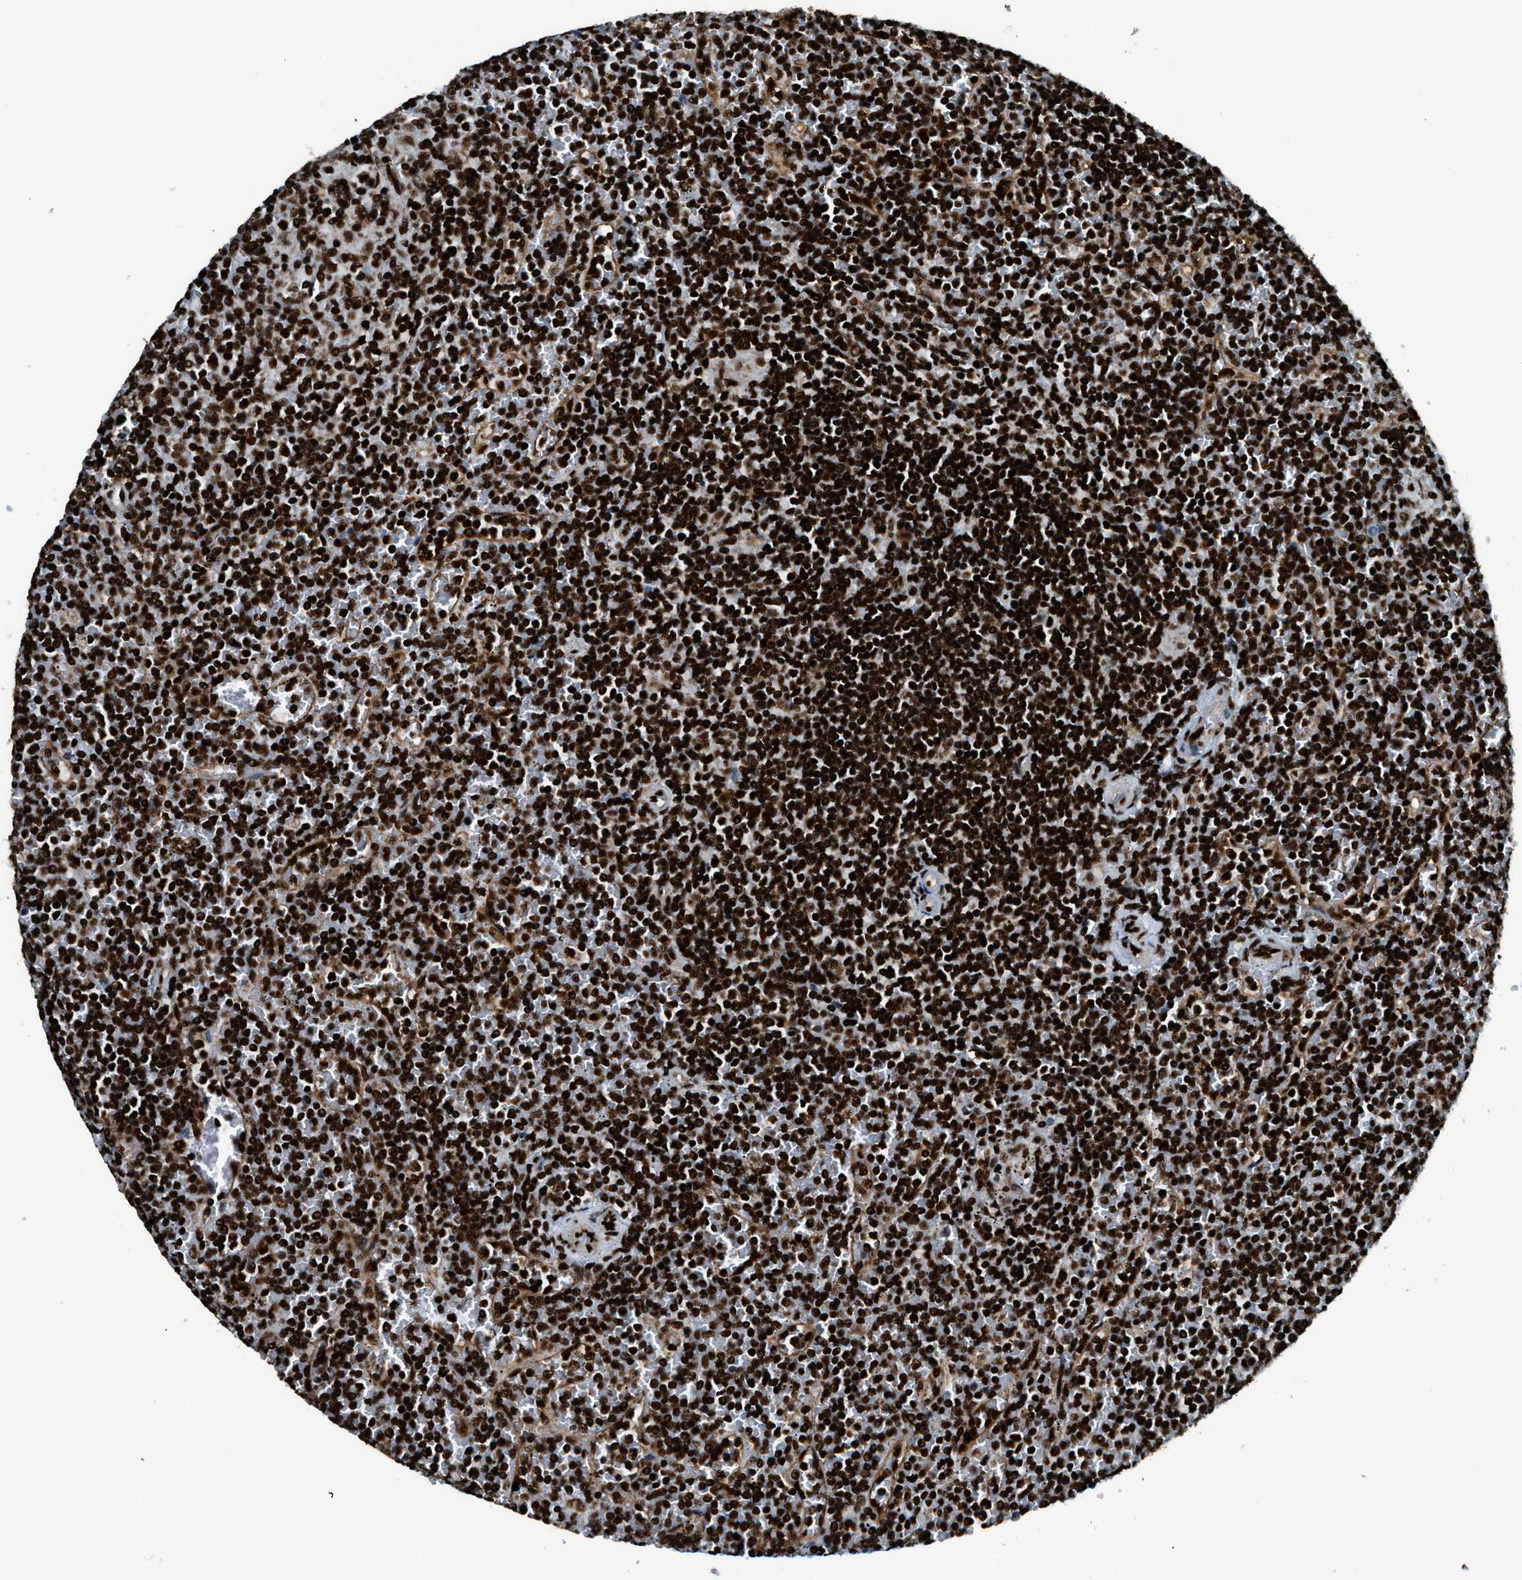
{"staining": {"intensity": "strong", "quantity": ">75%", "location": "nuclear"}, "tissue": "lymphoma", "cell_type": "Tumor cells", "image_type": "cancer", "snomed": [{"axis": "morphology", "description": "Malignant lymphoma, non-Hodgkin's type, Low grade"}, {"axis": "topography", "description": "Spleen"}], "caption": "Approximately >75% of tumor cells in low-grade malignant lymphoma, non-Hodgkin's type show strong nuclear protein staining as visualized by brown immunohistochemical staining.", "gene": "GABPB1", "patient": {"sex": "female", "age": 19}}